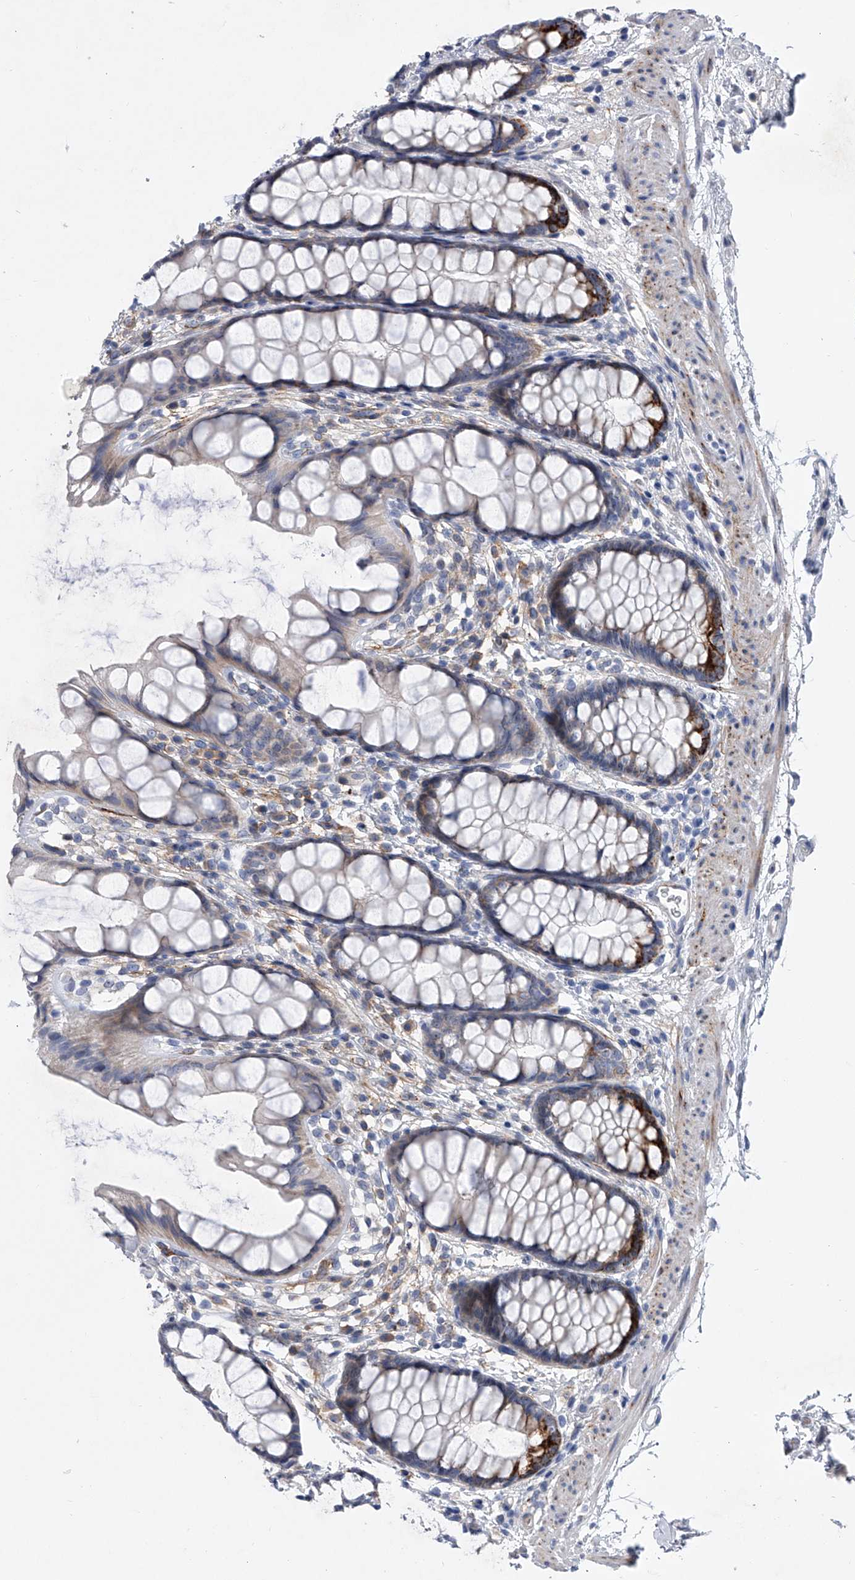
{"staining": {"intensity": "strong", "quantity": "<25%", "location": "cytoplasmic/membranous"}, "tissue": "rectum", "cell_type": "Glandular cells", "image_type": "normal", "snomed": [{"axis": "morphology", "description": "Normal tissue, NOS"}, {"axis": "topography", "description": "Rectum"}], "caption": "Immunohistochemical staining of benign rectum shows <25% levels of strong cytoplasmic/membranous protein staining in approximately <25% of glandular cells. The staining was performed using DAB (3,3'-diaminobenzidine) to visualize the protein expression in brown, while the nuclei were stained in blue with hematoxylin (Magnification: 20x).", "gene": "ALG14", "patient": {"sex": "female", "age": 65}}